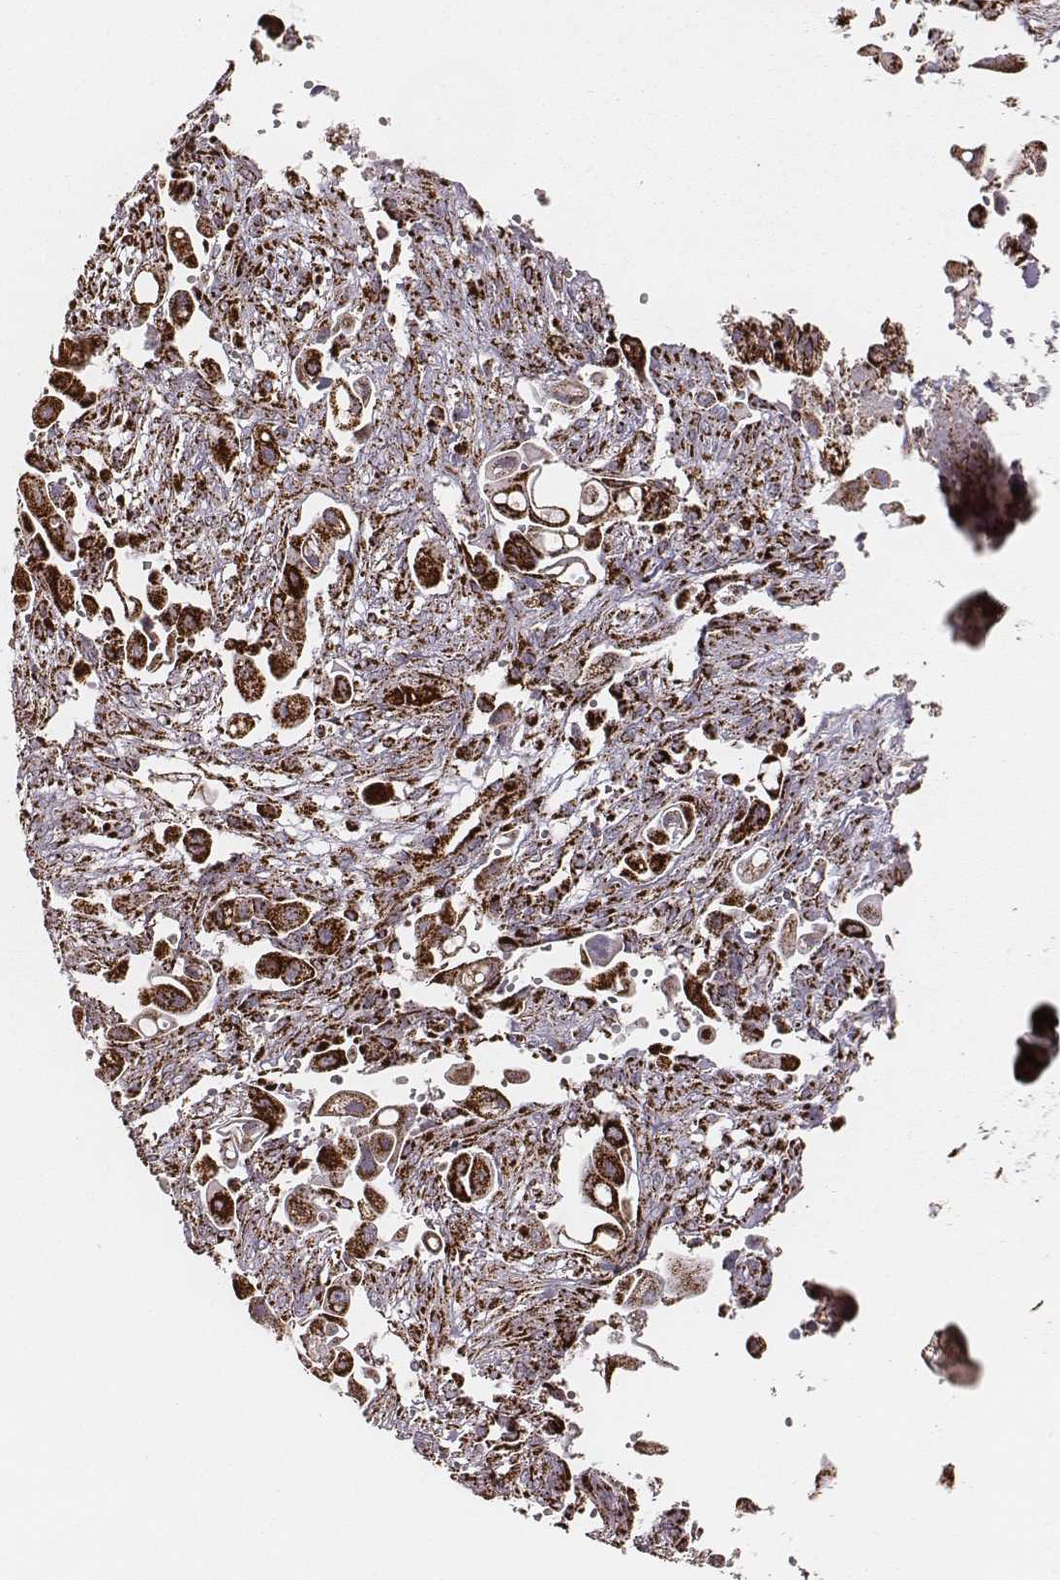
{"staining": {"intensity": "strong", "quantity": ">75%", "location": "cytoplasmic/membranous"}, "tissue": "pancreatic cancer", "cell_type": "Tumor cells", "image_type": "cancer", "snomed": [{"axis": "morphology", "description": "Adenocarcinoma, NOS"}, {"axis": "topography", "description": "Pancreas"}], "caption": "The immunohistochemical stain highlights strong cytoplasmic/membranous staining in tumor cells of pancreatic cancer (adenocarcinoma) tissue. The staining was performed using DAB, with brown indicating positive protein expression. Nuclei are stained blue with hematoxylin.", "gene": "TUFM", "patient": {"sex": "male", "age": 50}}